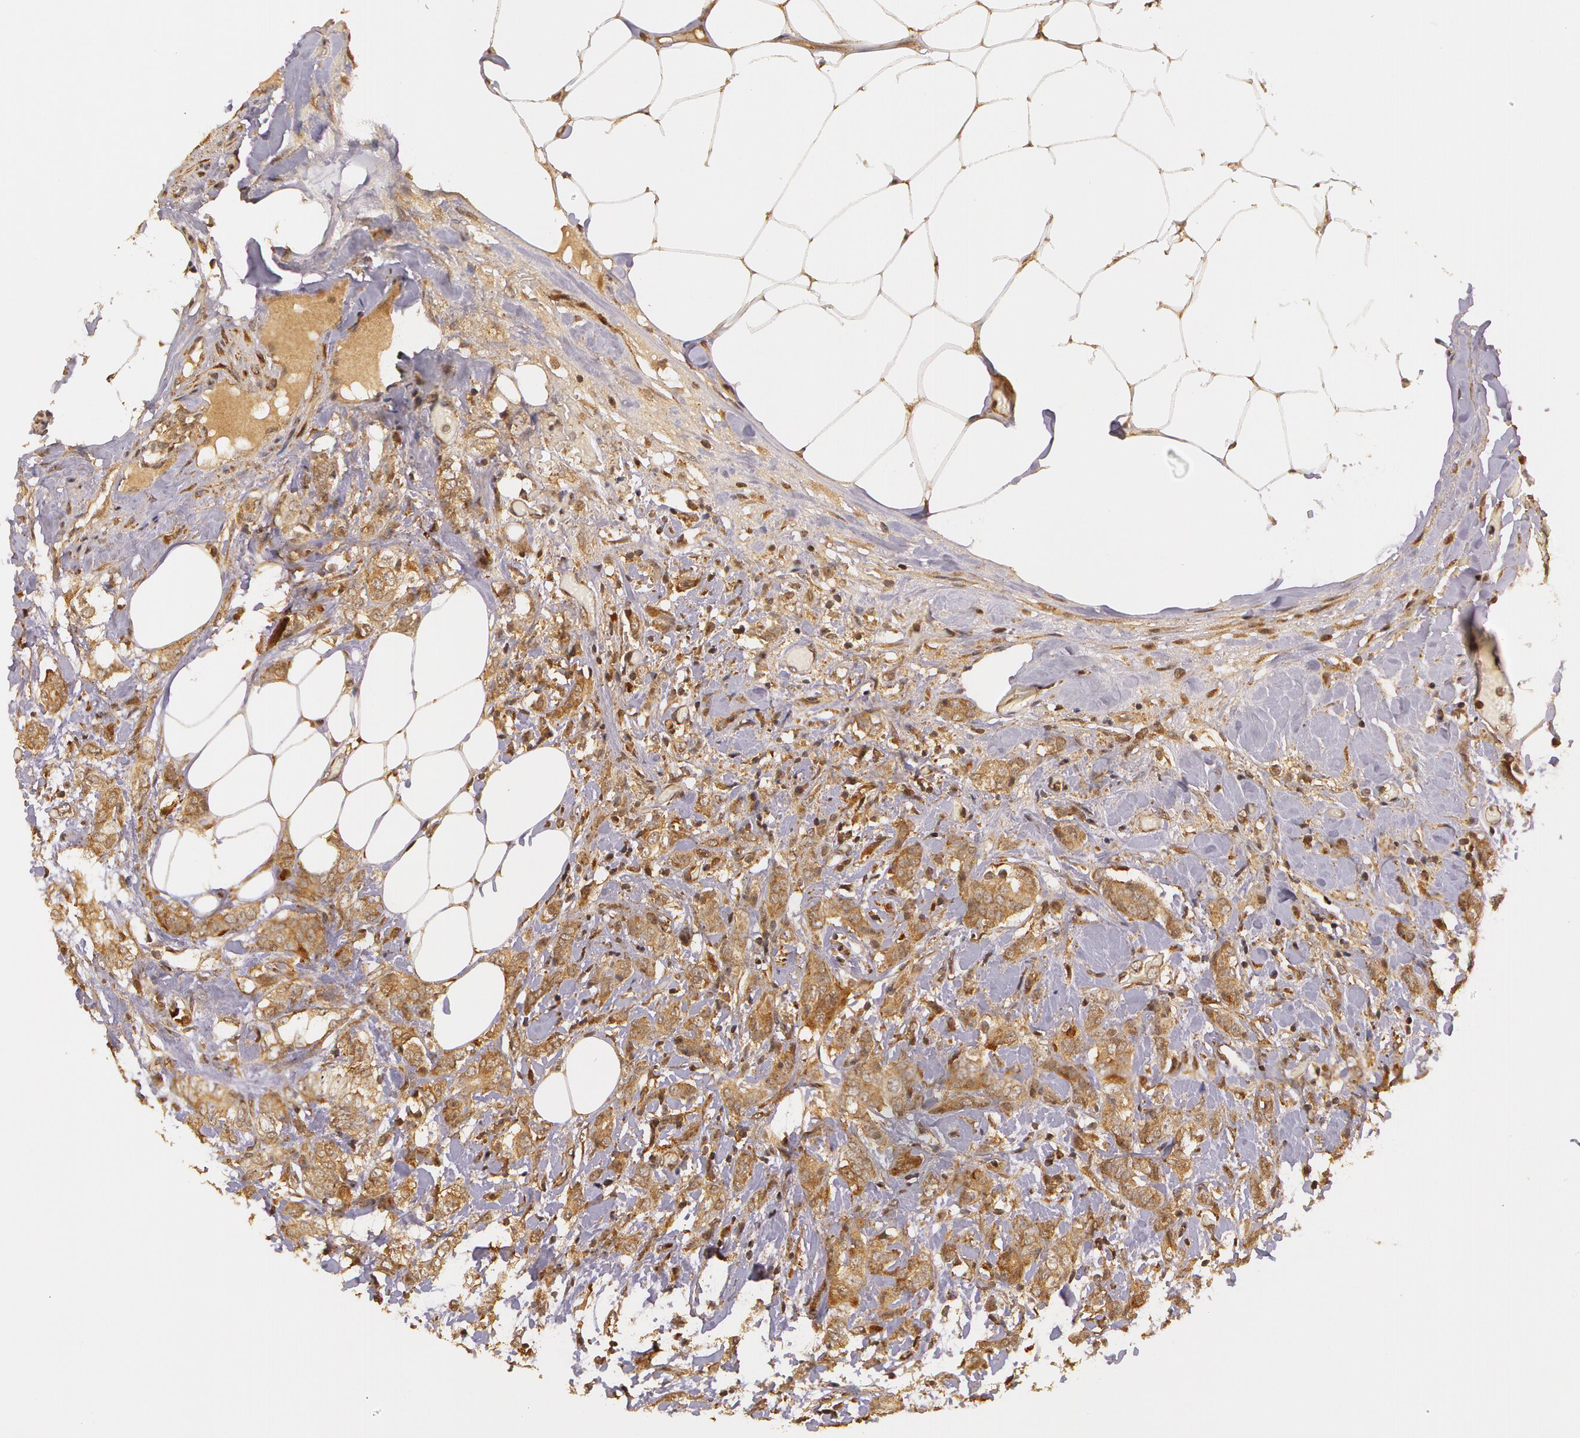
{"staining": {"intensity": "moderate", "quantity": ">75%", "location": "cytoplasmic/membranous"}, "tissue": "breast cancer", "cell_type": "Tumor cells", "image_type": "cancer", "snomed": [{"axis": "morphology", "description": "Duct carcinoma"}, {"axis": "topography", "description": "Breast"}], "caption": "This photomicrograph demonstrates intraductal carcinoma (breast) stained with immunohistochemistry to label a protein in brown. The cytoplasmic/membranous of tumor cells show moderate positivity for the protein. Nuclei are counter-stained blue.", "gene": "ASCC2", "patient": {"sex": "female", "age": 53}}